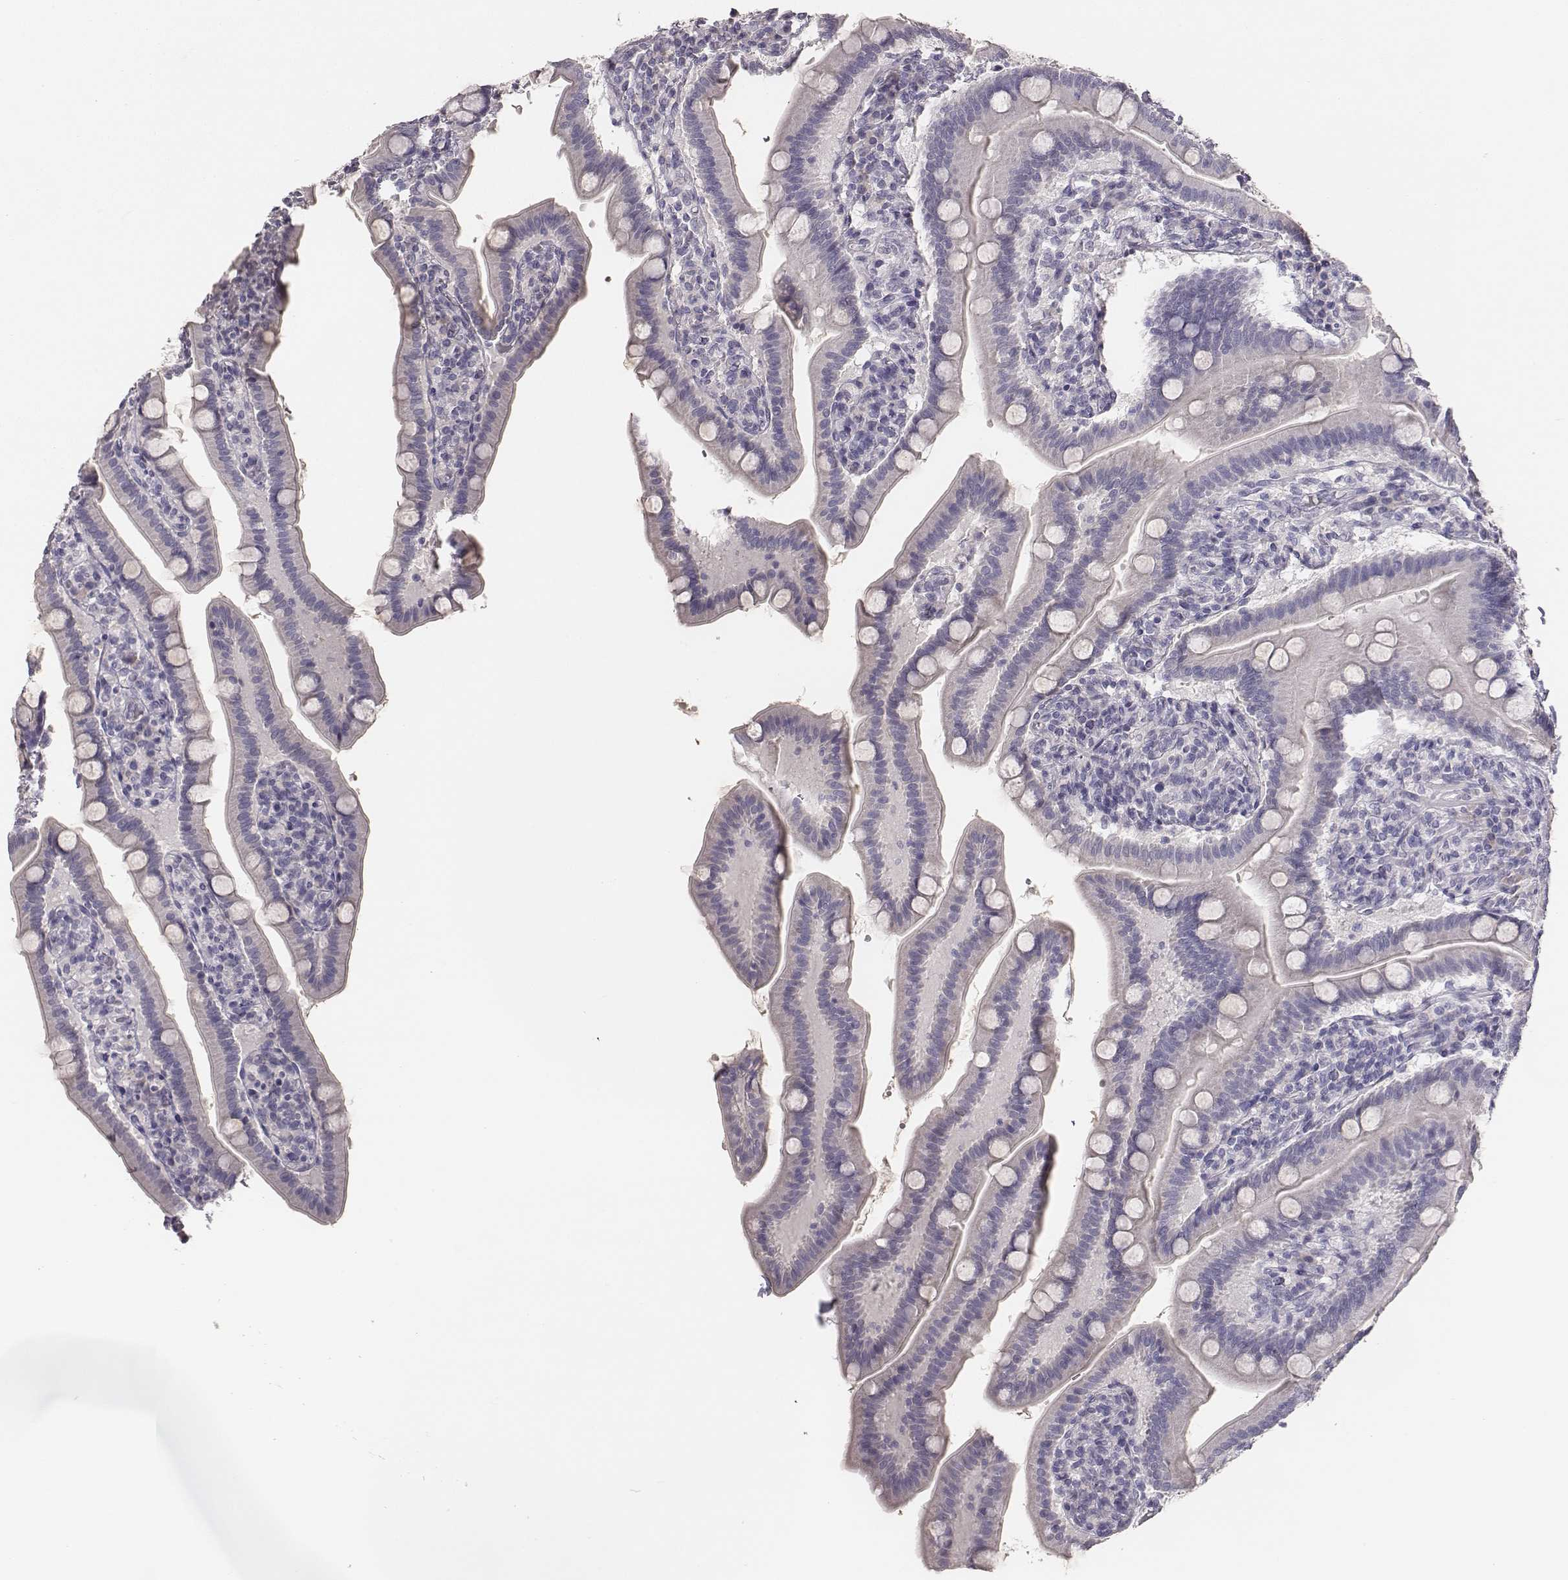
{"staining": {"intensity": "negative", "quantity": "none", "location": "none"}, "tissue": "small intestine", "cell_type": "Glandular cells", "image_type": "normal", "snomed": [{"axis": "morphology", "description": "Normal tissue, NOS"}, {"axis": "topography", "description": "Small intestine"}], "caption": "Small intestine was stained to show a protein in brown. There is no significant positivity in glandular cells. The staining is performed using DAB (3,3'-diaminobenzidine) brown chromogen with nuclei counter-stained in using hematoxylin.", "gene": "MYH6", "patient": {"sex": "male", "age": 66}}